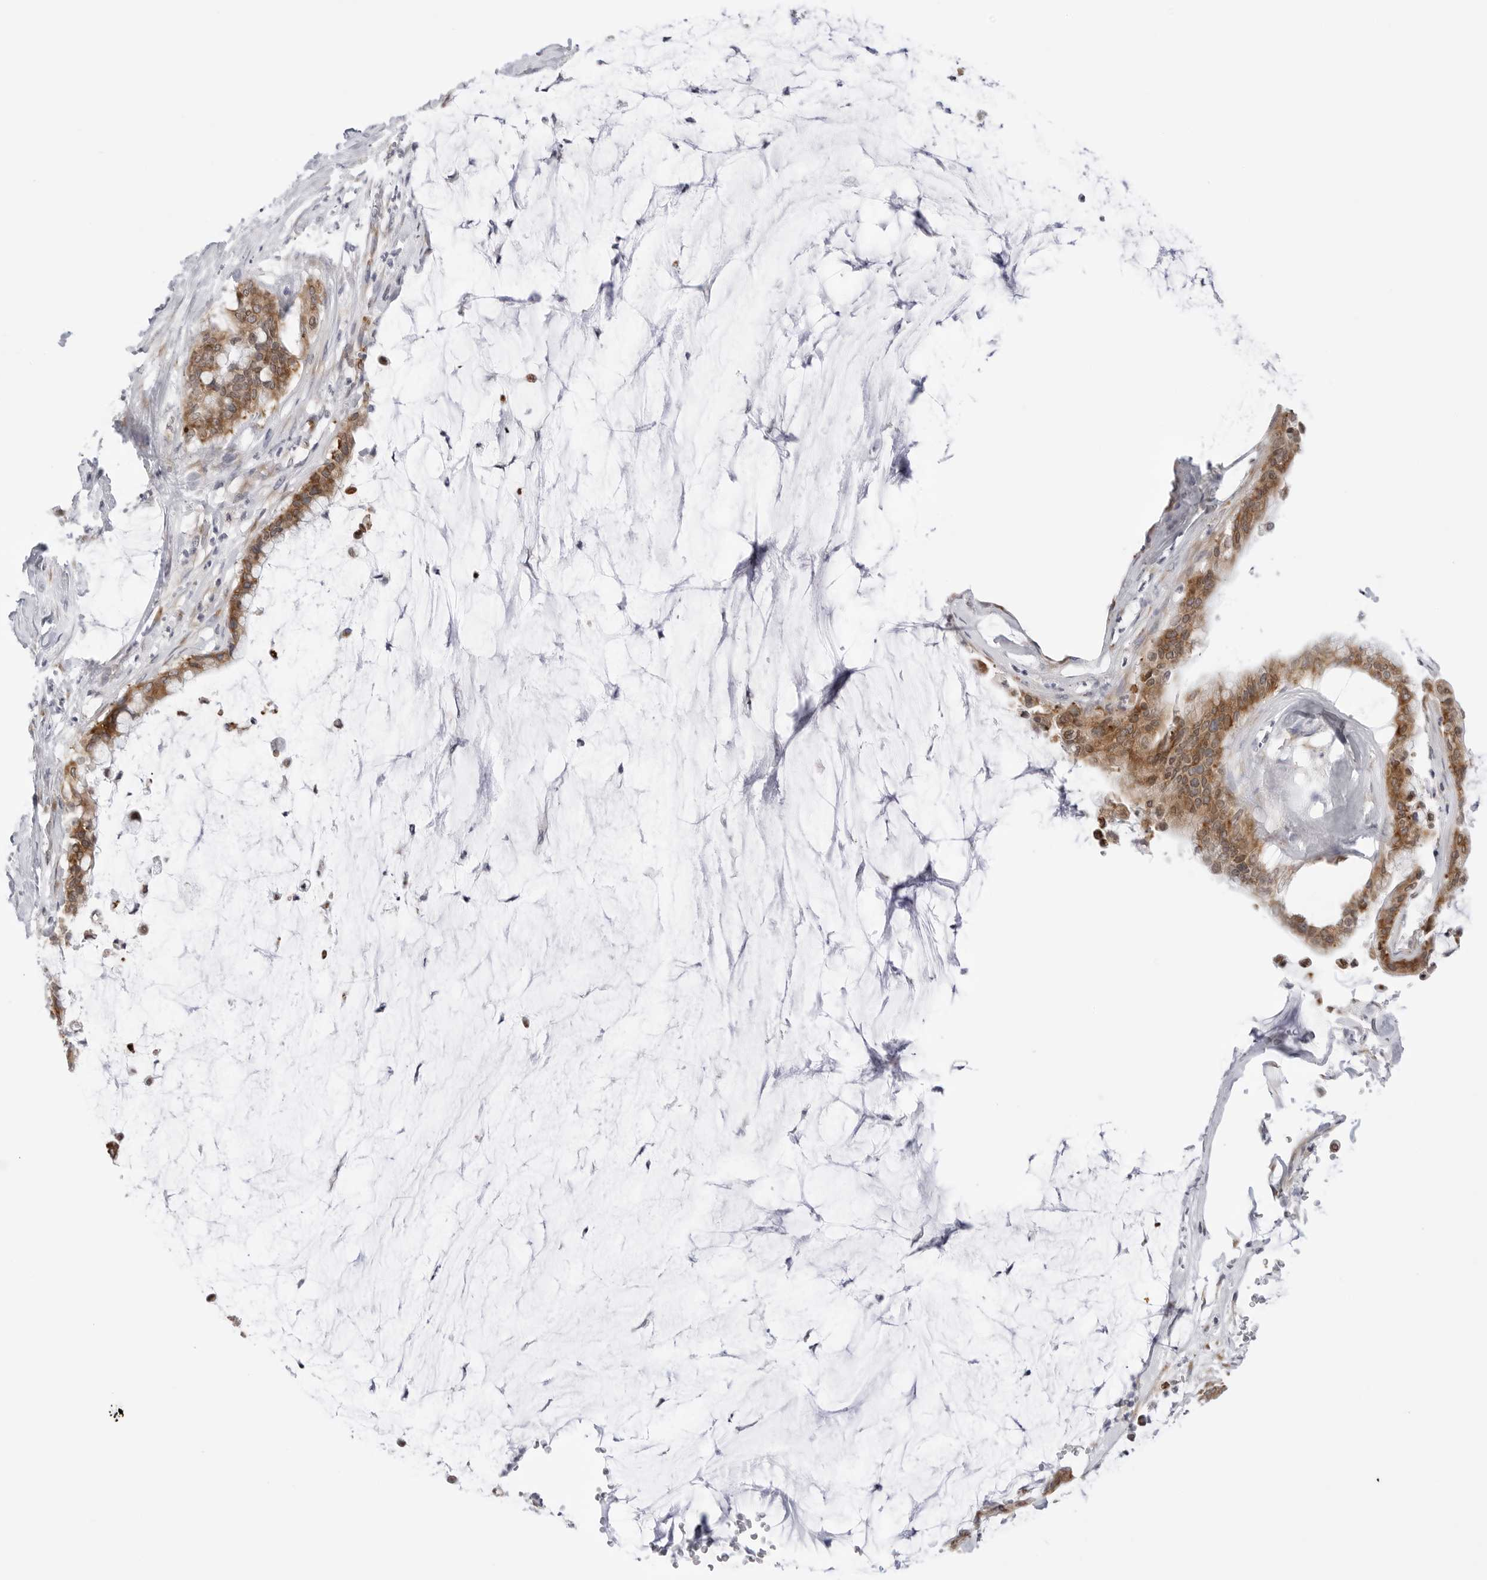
{"staining": {"intensity": "moderate", "quantity": ">75%", "location": "cytoplasmic/membranous"}, "tissue": "pancreatic cancer", "cell_type": "Tumor cells", "image_type": "cancer", "snomed": [{"axis": "morphology", "description": "Adenocarcinoma, NOS"}, {"axis": "topography", "description": "Pancreas"}], "caption": "Brown immunohistochemical staining in human adenocarcinoma (pancreatic) shows moderate cytoplasmic/membranous staining in approximately >75% of tumor cells.", "gene": "RPN1", "patient": {"sex": "male", "age": 41}}